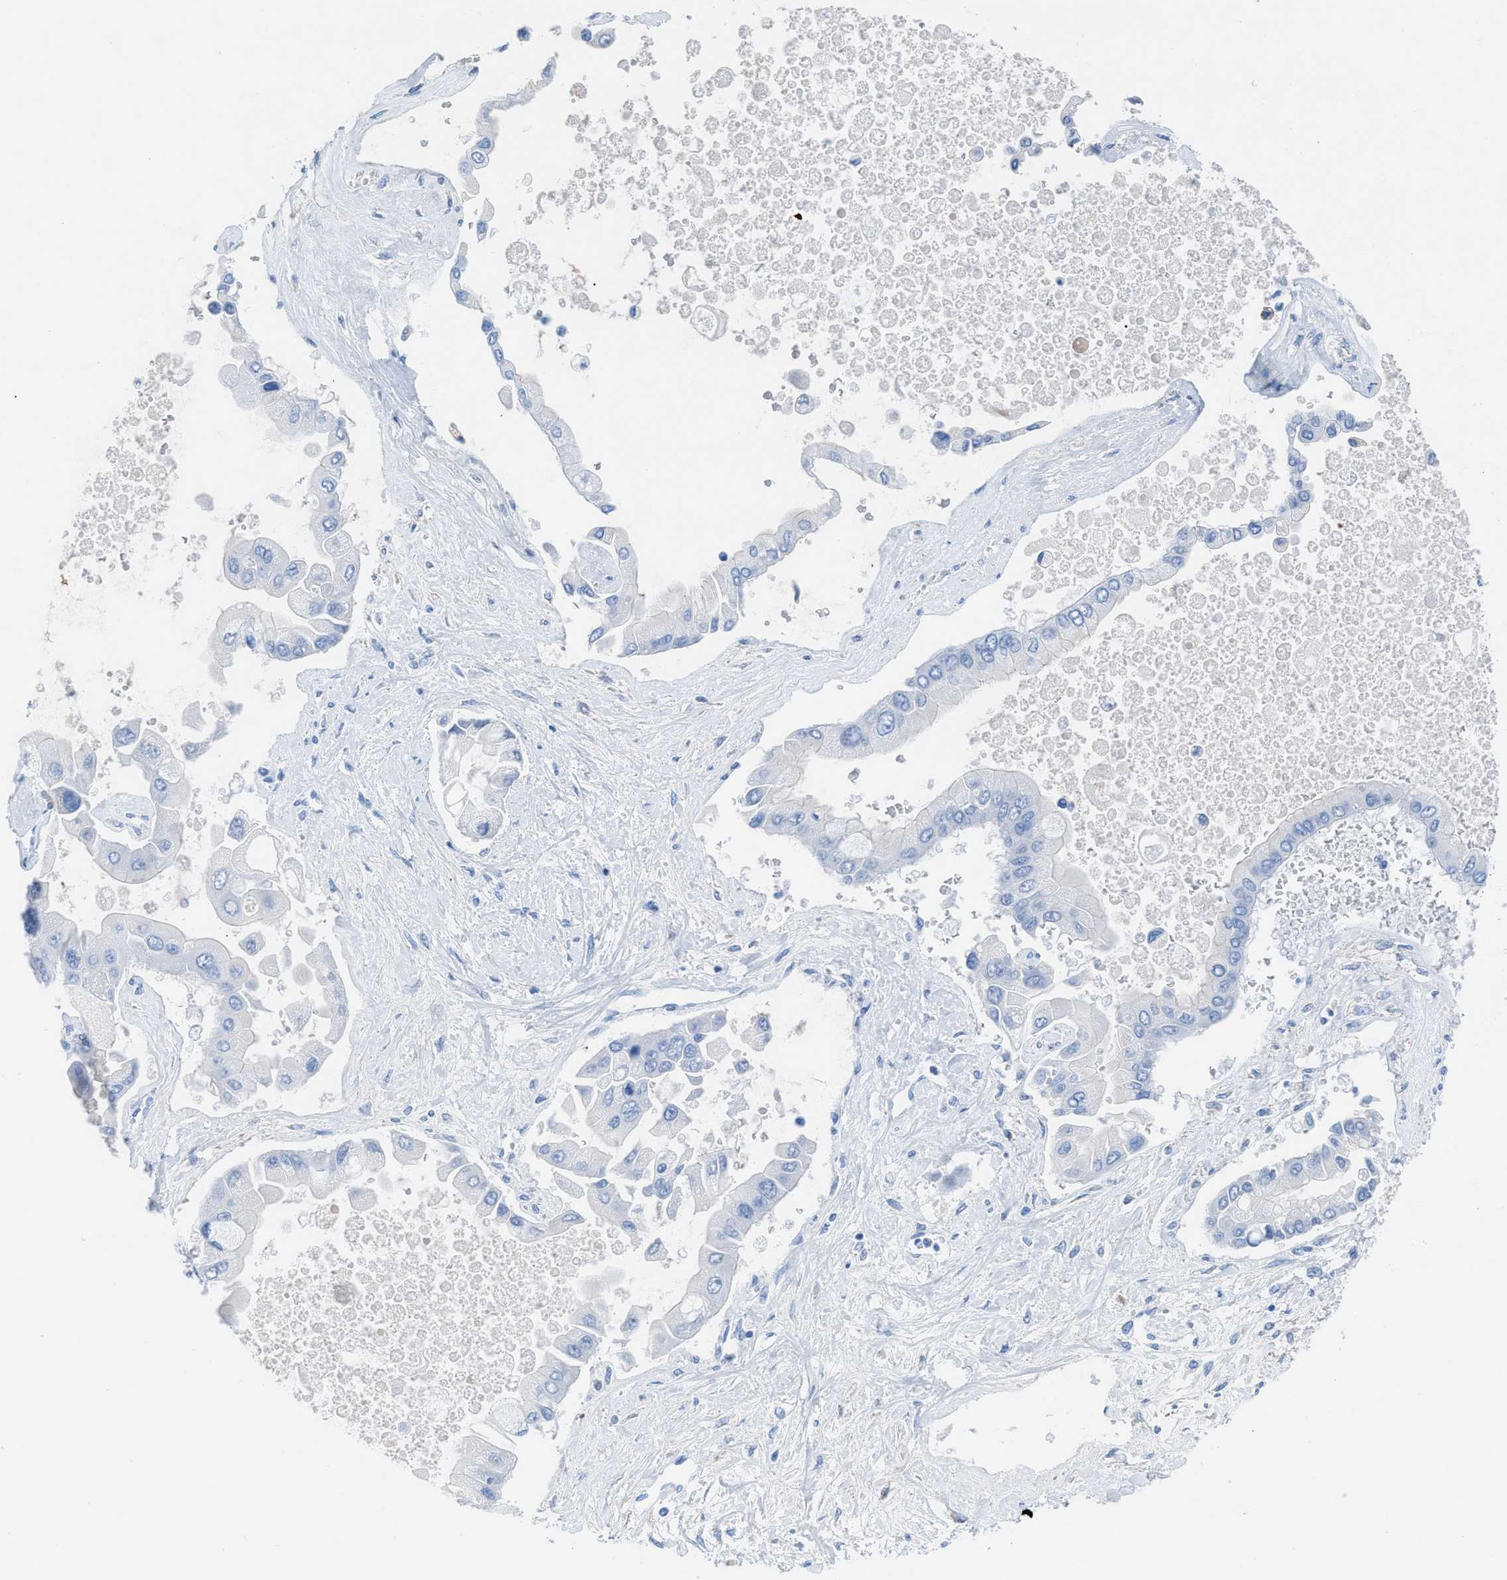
{"staining": {"intensity": "negative", "quantity": "none", "location": "none"}, "tissue": "liver cancer", "cell_type": "Tumor cells", "image_type": "cancer", "snomed": [{"axis": "morphology", "description": "Cholangiocarcinoma"}, {"axis": "topography", "description": "Liver"}], "caption": "The photomicrograph shows no staining of tumor cells in liver cholangiocarcinoma.", "gene": "TCL1A", "patient": {"sex": "male", "age": 50}}